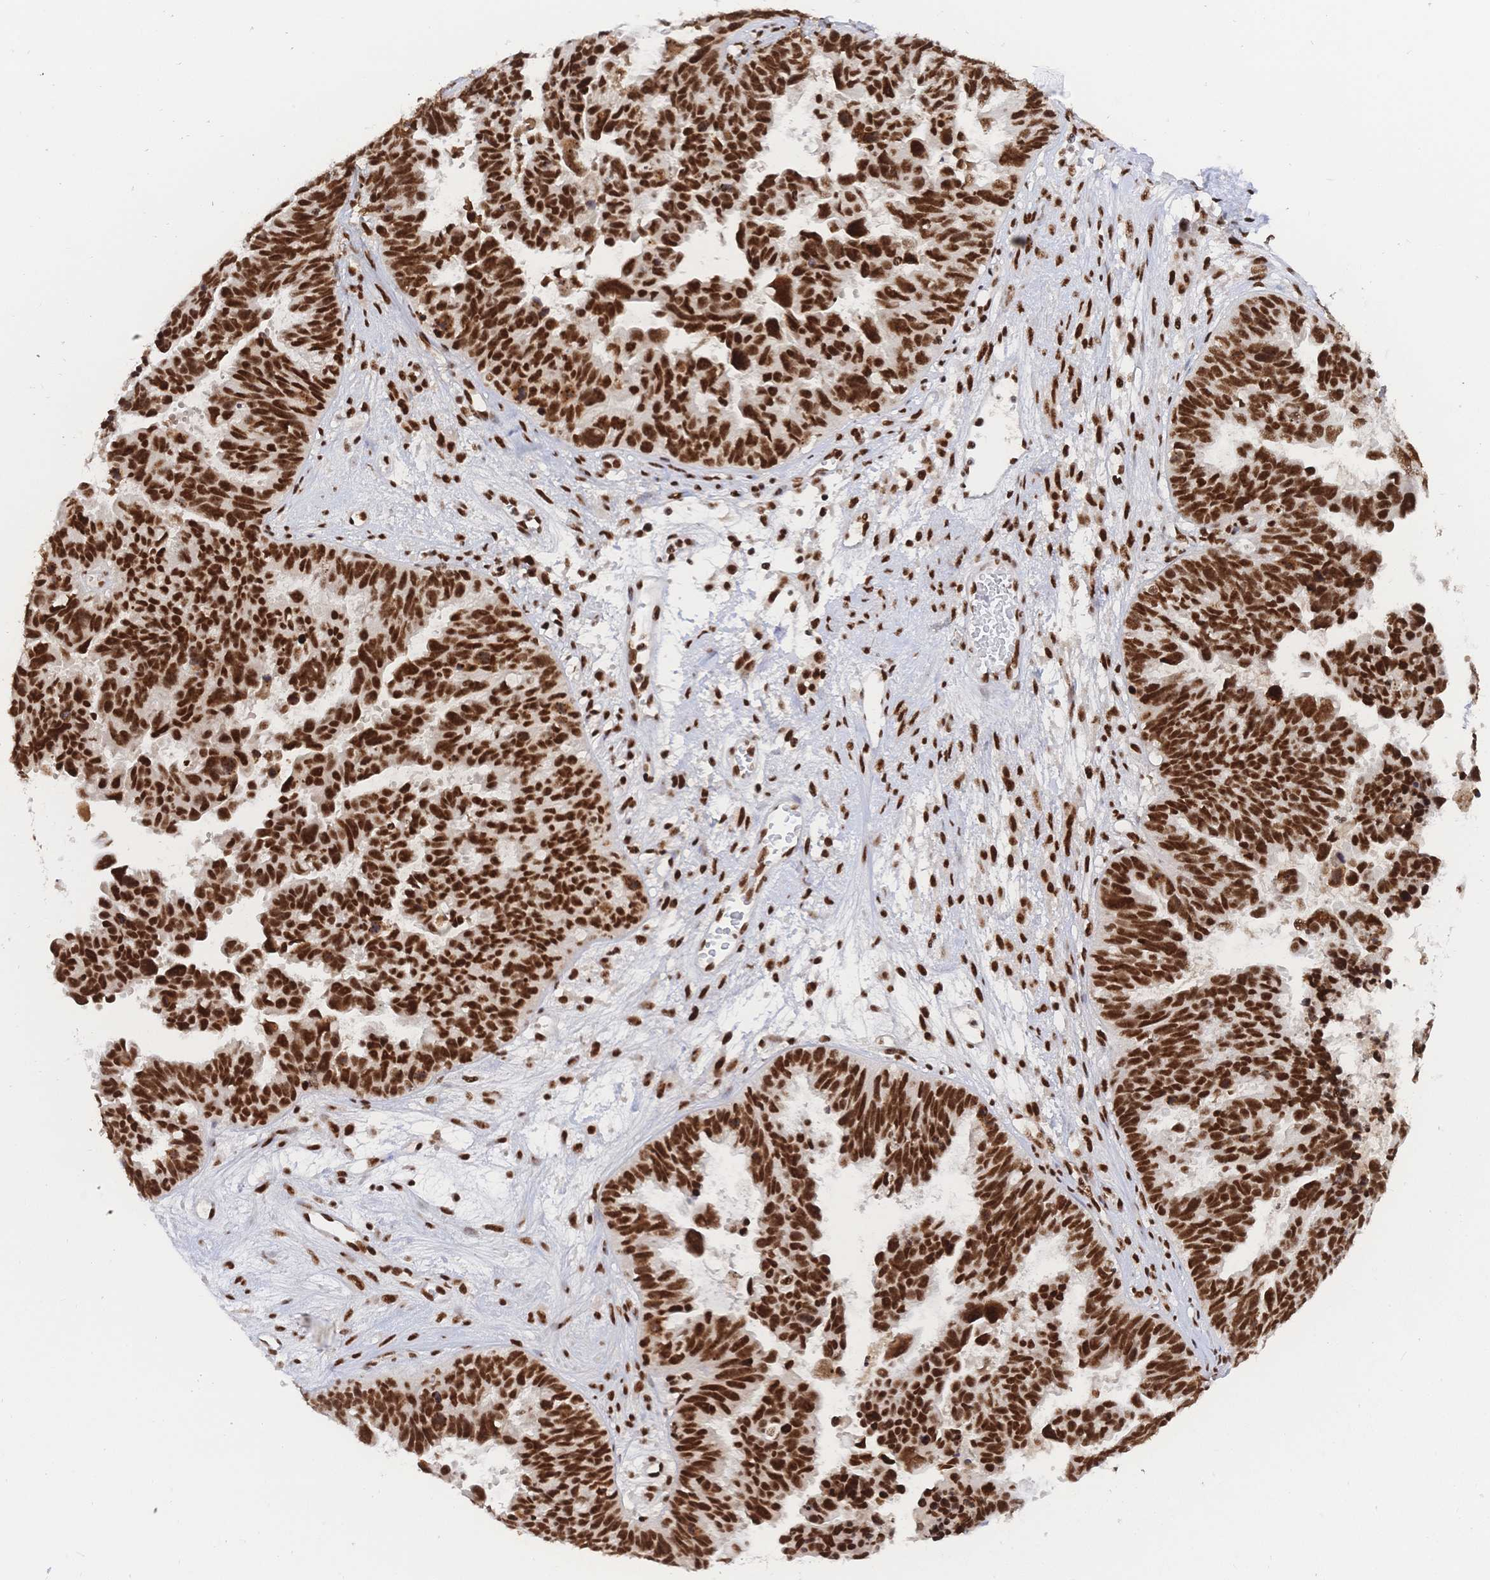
{"staining": {"intensity": "strong", "quantity": ">75%", "location": "nuclear"}, "tissue": "ovarian cancer", "cell_type": "Tumor cells", "image_type": "cancer", "snomed": [{"axis": "morphology", "description": "Cystadenocarcinoma, serous, NOS"}, {"axis": "topography", "description": "Ovary"}], "caption": "Strong nuclear expression is appreciated in about >75% of tumor cells in ovarian cancer.", "gene": "SRSF1", "patient": {"sex": "female", "age": 60}}